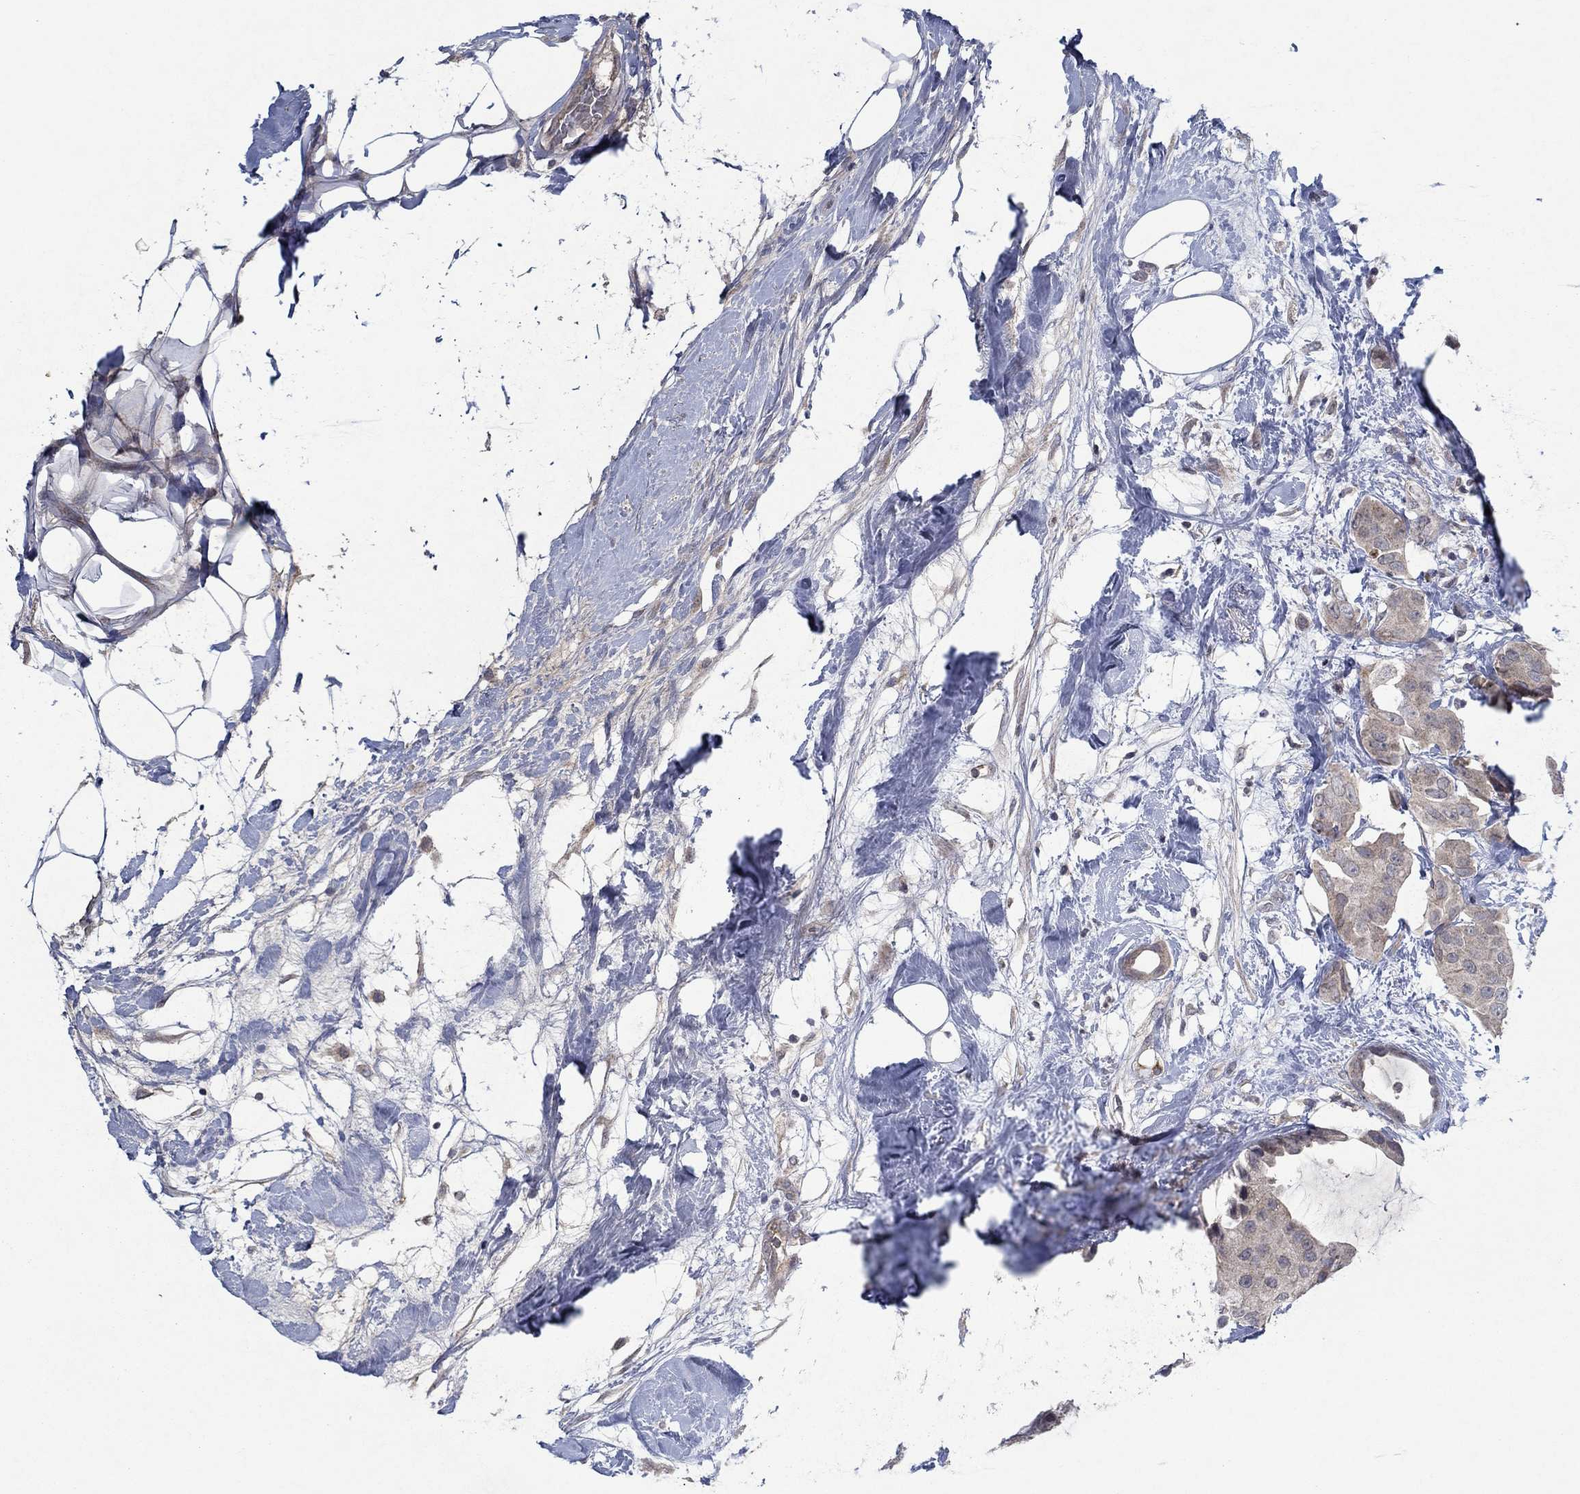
{"staining": {"intensity": "weak", "quantity": ">75%", "location": "cytoplasmic/membranous"}, "tissue": "breast cancer", "cell_type": "Tumor cells", "image_type": "cancer", "snomed": [{"axis": "morphology", "description": "Duct carcinoma"}, {"axis": "topography", "description": "Breast"}], "caption": "This is a histology image of IHC staining of breast invasive ductal carcinoma, which shows weak staining in the cytoplasmic/membranous of tumor cells.", "gene": "IL4", "patient": {"sex": "female", "age": 45}}